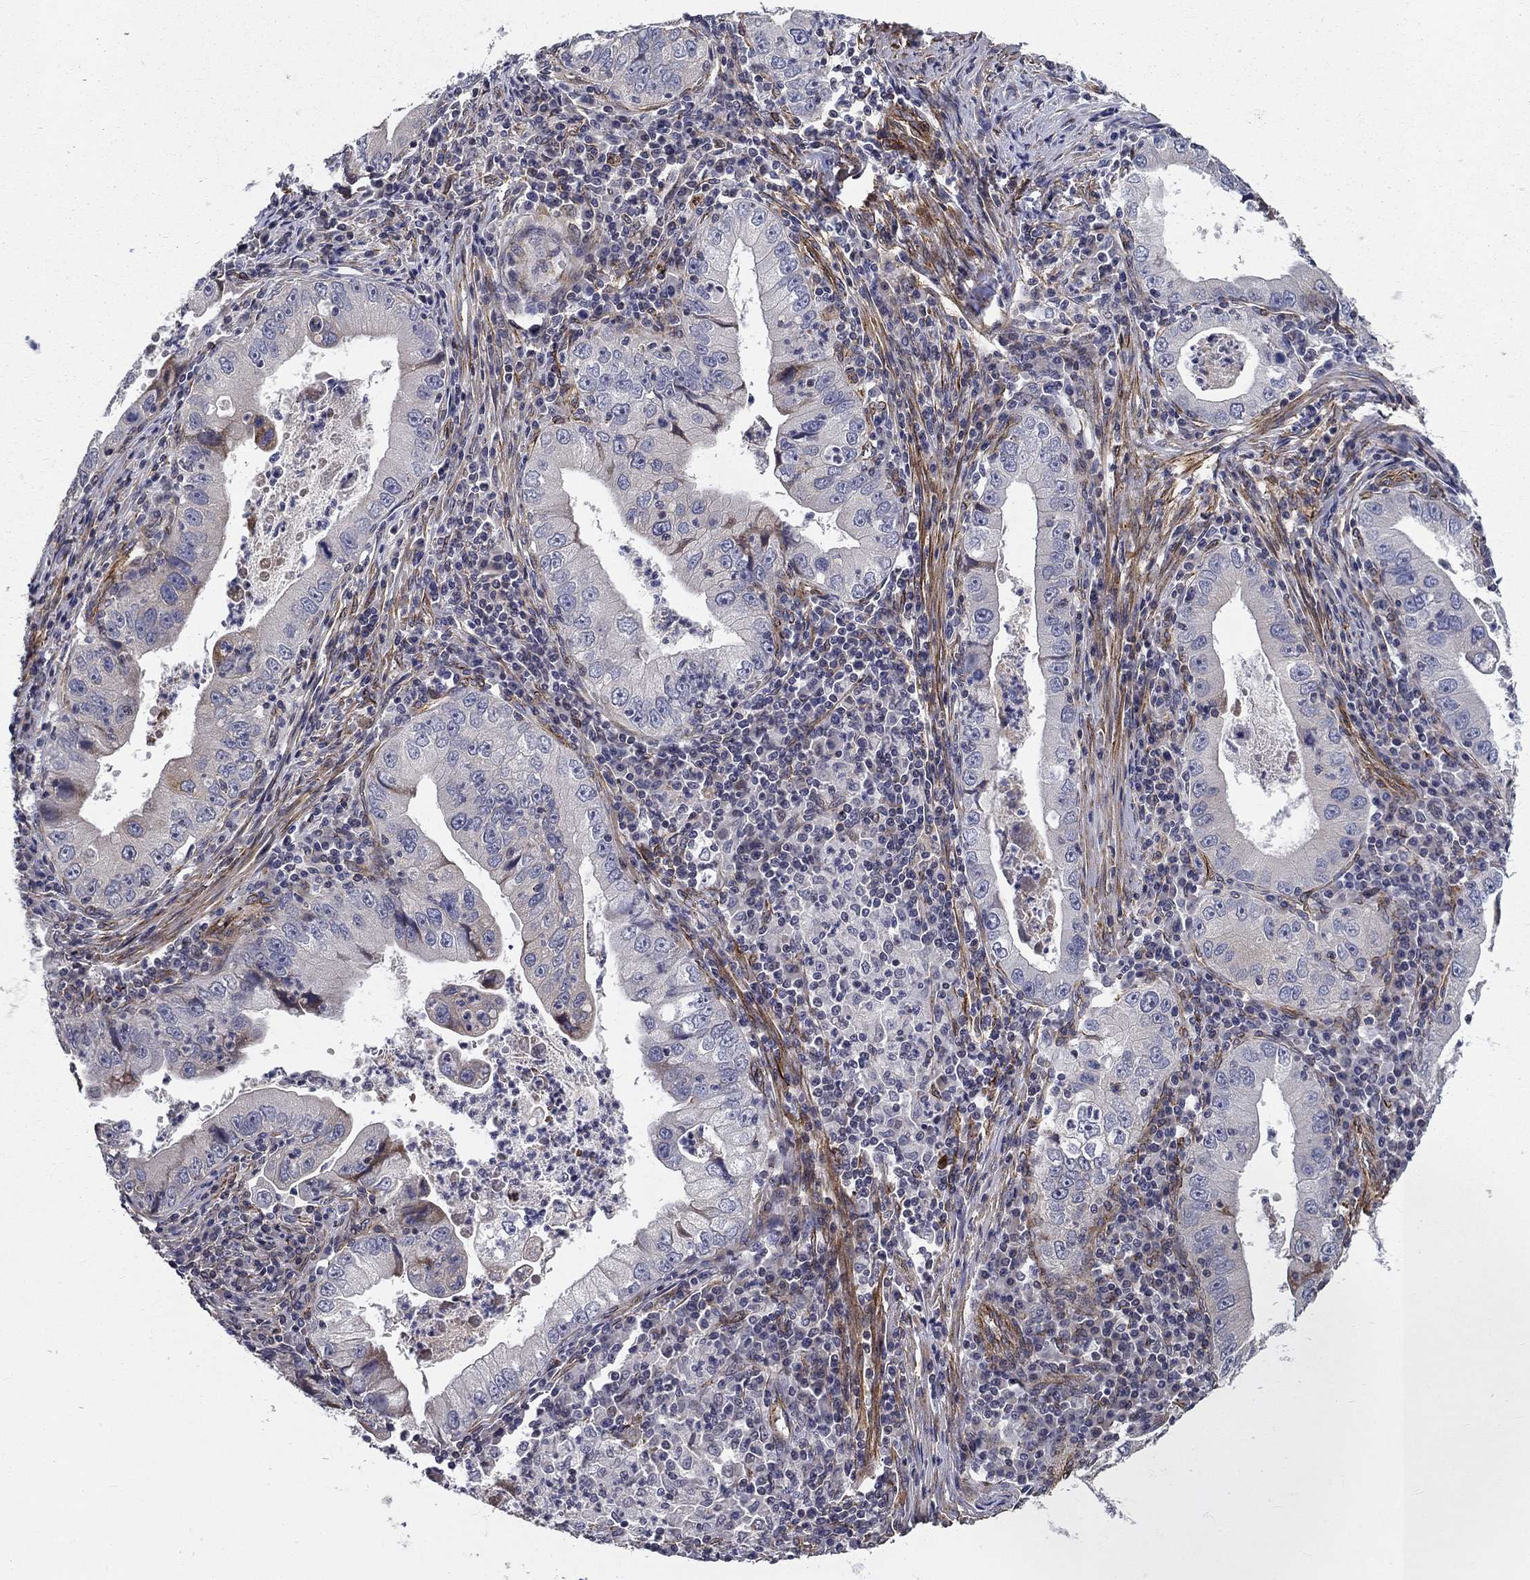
{"staining": {"intensity": "weak", "quantity": "<25%", "location": "cytoplasmic/membranous"}, "tissue": "stomach cancer", "cell_type": "Tumor cells", "image_type": "cancer", "snomed": [{"axis": "morphology", "description": "Adenocarcinoma, NOS"}, {"axis": "topography", "description": "Stomach"}], "caption": "This is an immunohistochemistry micrograph of stomach cancer. There is no expression in tumor cells.", "gene": "SYNC", "patient": {"sex": "male", "age": 76}}